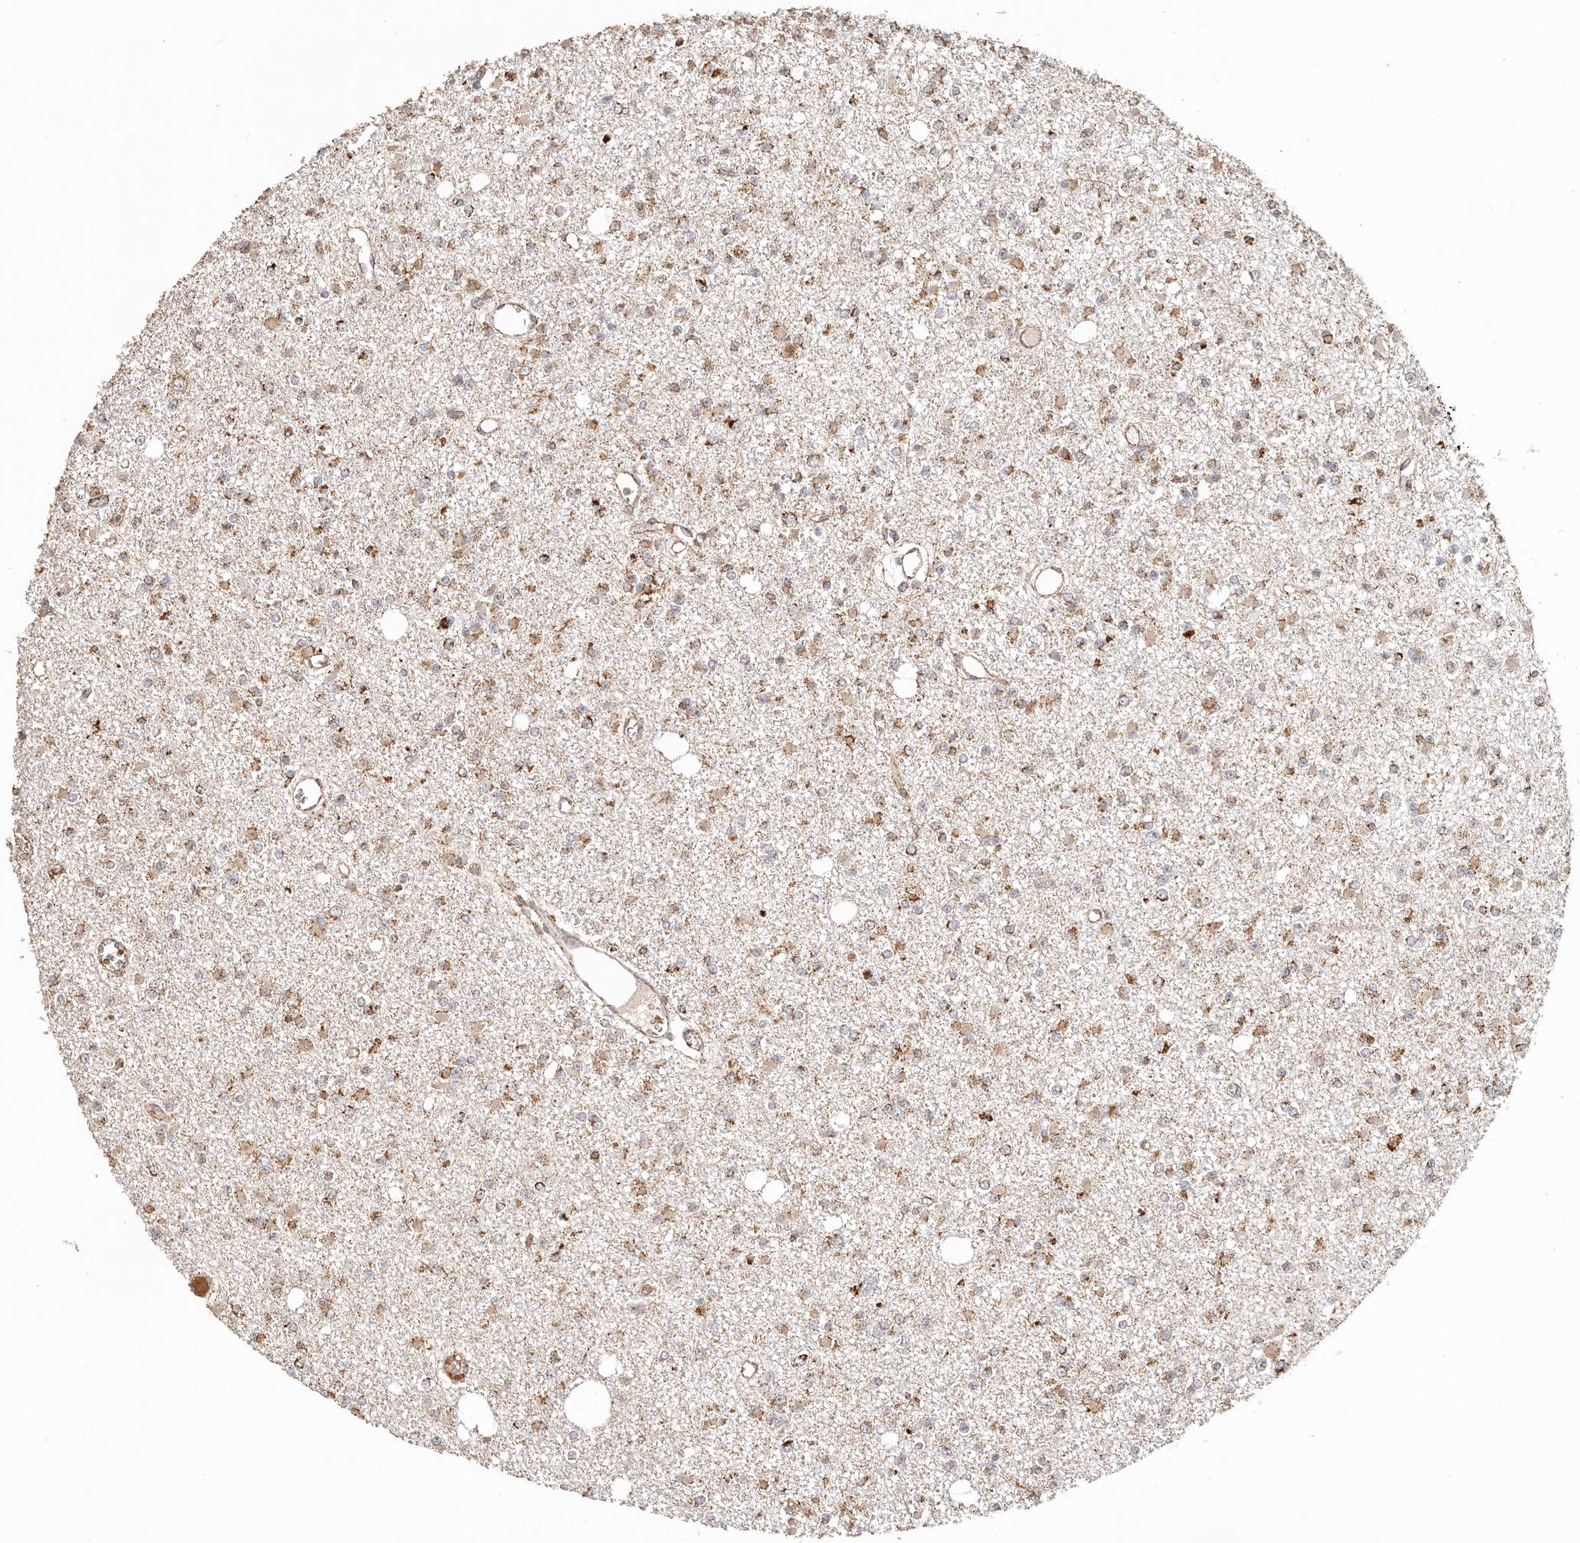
{"staining": {"intensity": "moderate", "quantity": ">75%", "location": "cytoplasmic/membranous"}, "tissue": "glioma", "cell_type": "Tumor cells", "image_type": "cancer", "snomed": [{"axis": "morphology", "description": "Glioma, malignant, Low grade"}, {"axis": "topography", "description": "Brain"}], "caption": "A brown stain highlights moderate cytoplasmic/membranous staining of a protein in low-grade glioma (malignant) tumor cells.", "gene": "NDUFB11", "patient": {"sex": "female", "age": 22}}